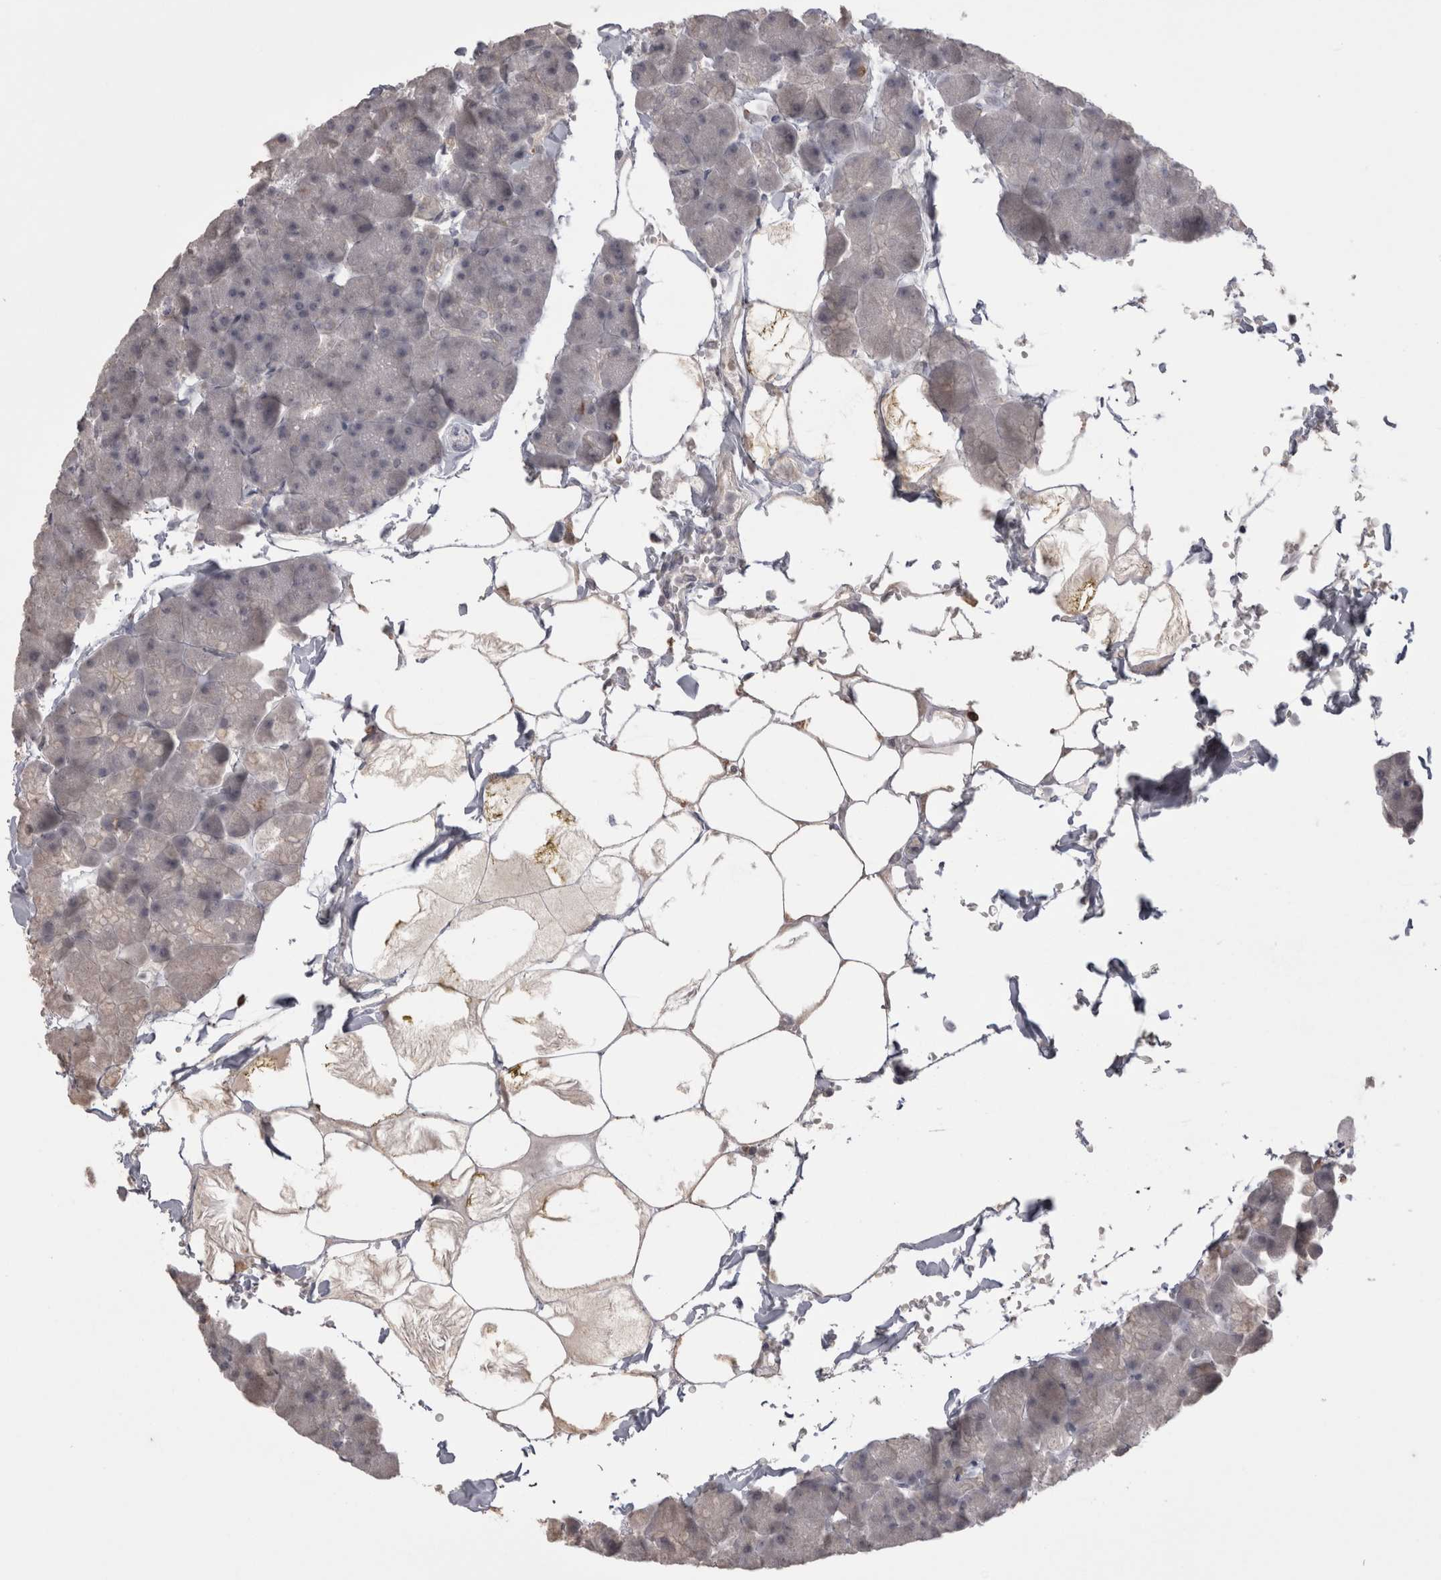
{"staining": {"intensity": "negative", "quantity": "none", "location": "none"}, "tissue": "pancreas", "cell_type": "Exocrine glandular cells", "image_type": "normal", "snomed": [{"axis": "morphology", "description": "Normal tissue, NOS"}, {"axis": "topography", "description": "Pancreas"}], "caption": "Human pancreas stained for a protein using immunohistochemistry (IHC) demonstrates no expression in exocrine glandular cells.", "gene": "SKAP1", "patient": {"sex": "male", "age": 35}}